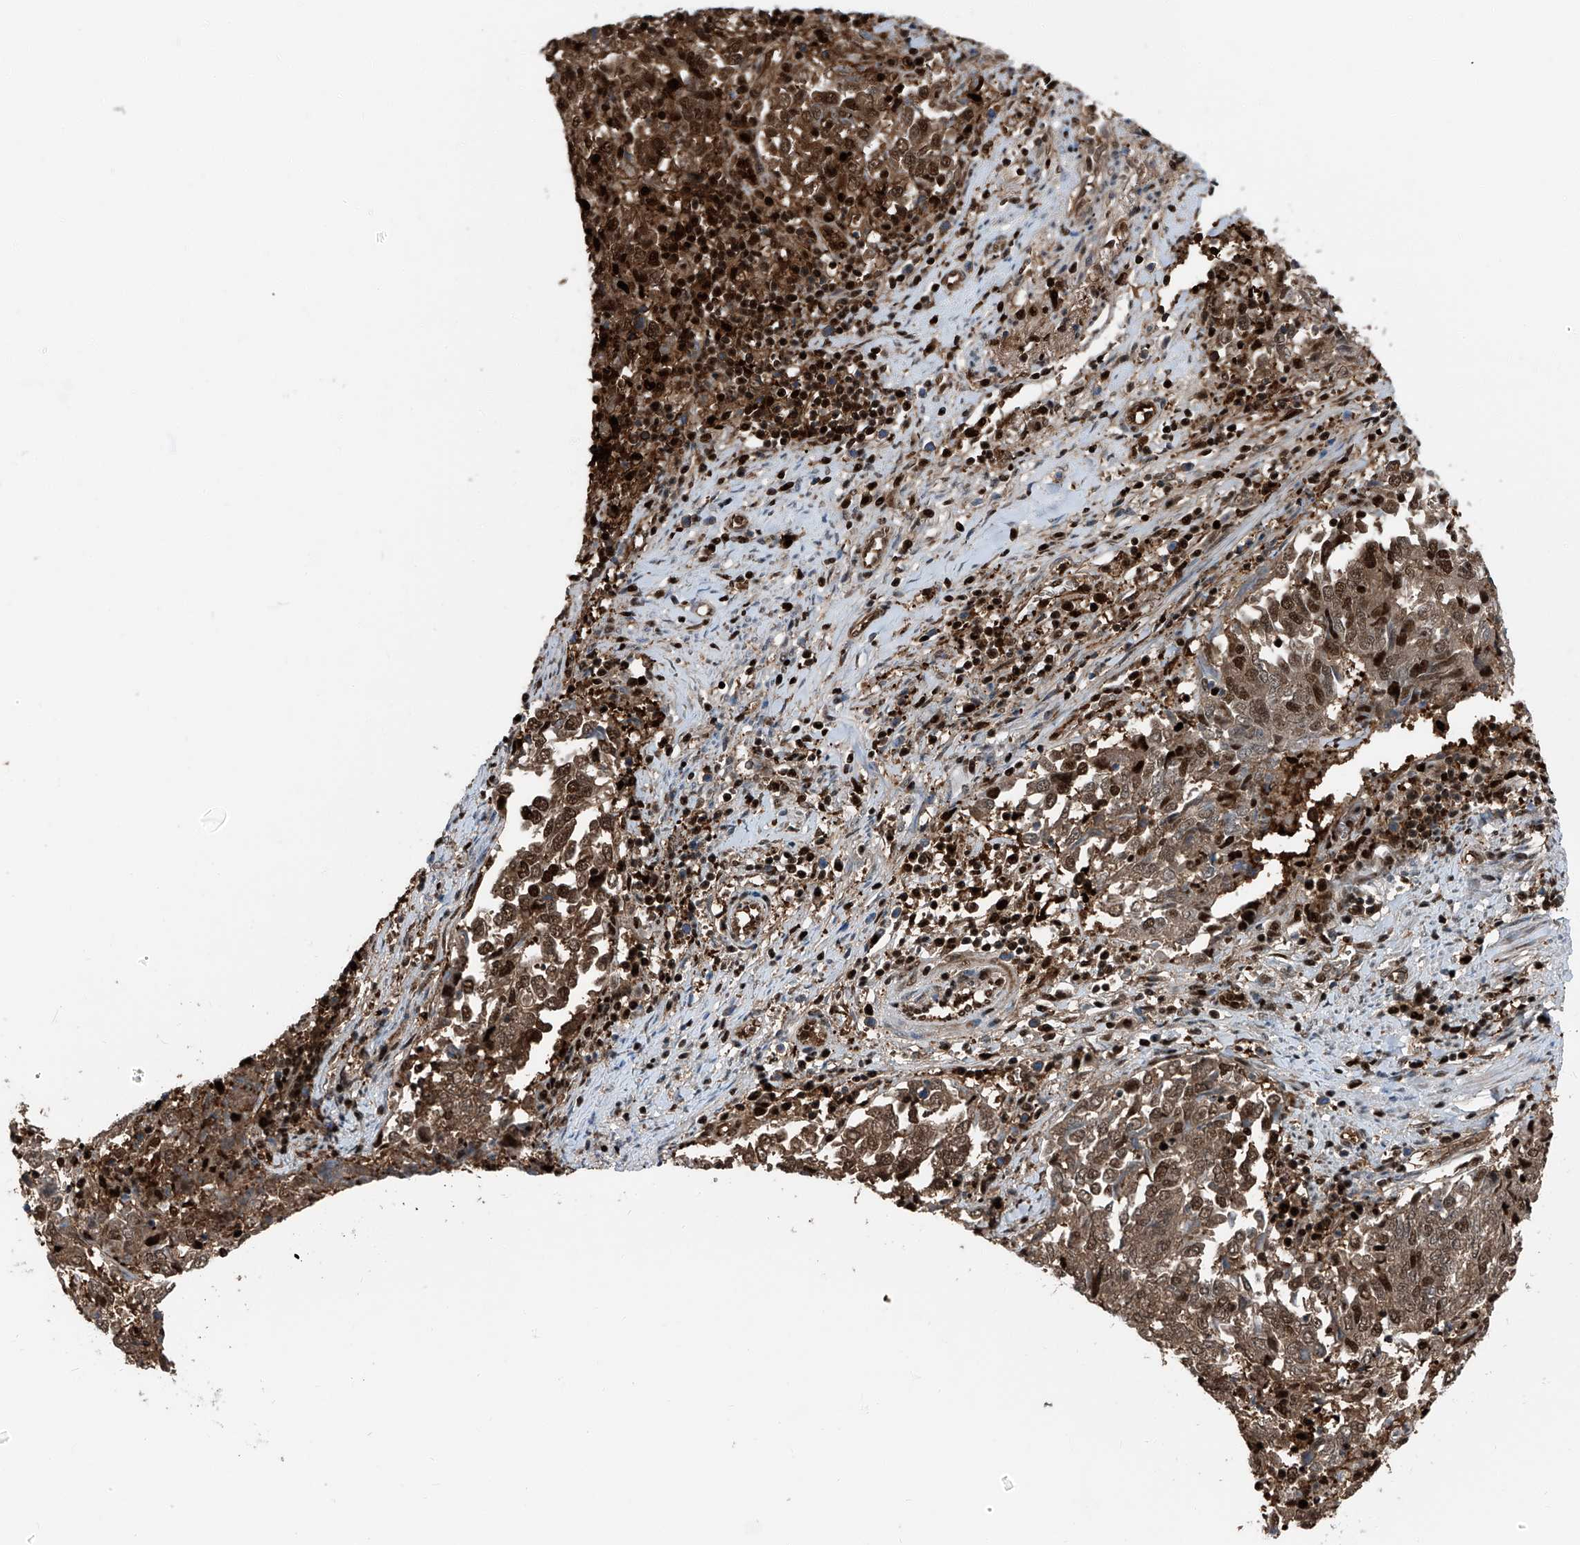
{"staining": {"intensity": "moderate", "quantity": ">75%", "location": "cytoplasmic/membranous,nuclear"}, "tissue": "endometrial cancer", "cell_type": "Tumor cells", "image_type": "cancer", "snomed": [{"axis": "morphology", "description": "Adenocarcinoma, NOS"}, {"axis": "topography", "description": "Endometrium"}], "caption": "DAB (3,3'-diaminobenzidine) immunohistochemical staining of endometrial cancer (adenocarcinoma) displays moderate cytoplasmic/membranous and nuclear protein expression in approximately >75% of tumor cells.", "gene": "PSMB10", "patient": {"sex": "female", "age": 80}}